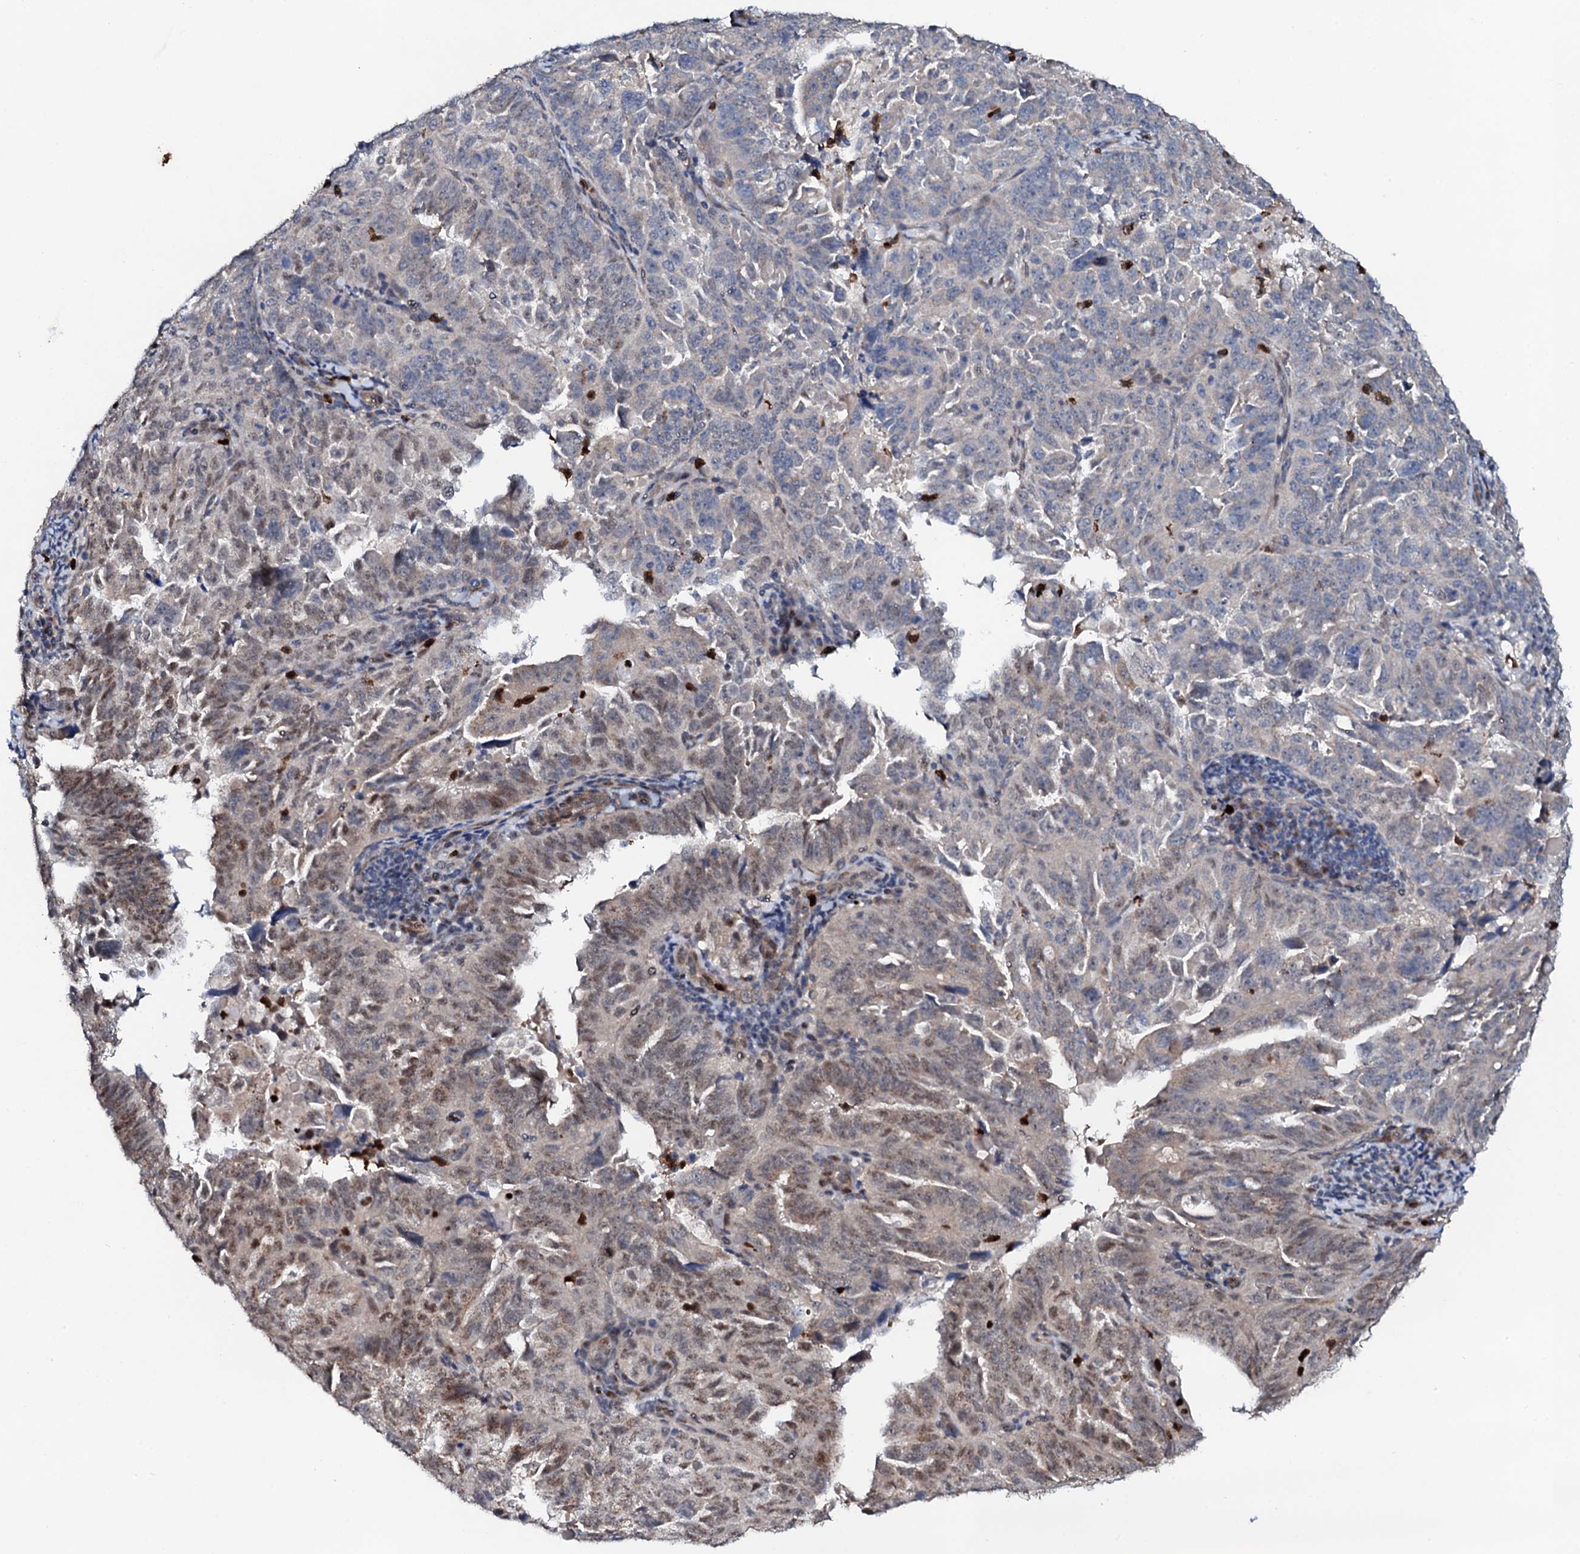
{"staining": {"intensity": "weak", "quantity": "25%-75%", "location": "cytoplasmic/membranous,nuclear"}, "tissue": "endometrial cancer", "cell_type": "Tumor cells", "image_type": "cancer", "snomed": [{"axis": "morphology", "description": "Adenocarcinoma, NOS"}, {"axis": "topography", "description": "Endometrium"}], "caption": "Immunohistochemical staining of endometrial cancer (adenocarcinoma) displays low levels of weak cytoplasmic/membranous and nuclear protein expression in about 25%-75% of tumor cells. Nuclei are stained in blue.", "gene": "COG6", "patient": {"sex": "female", "age": 65}}